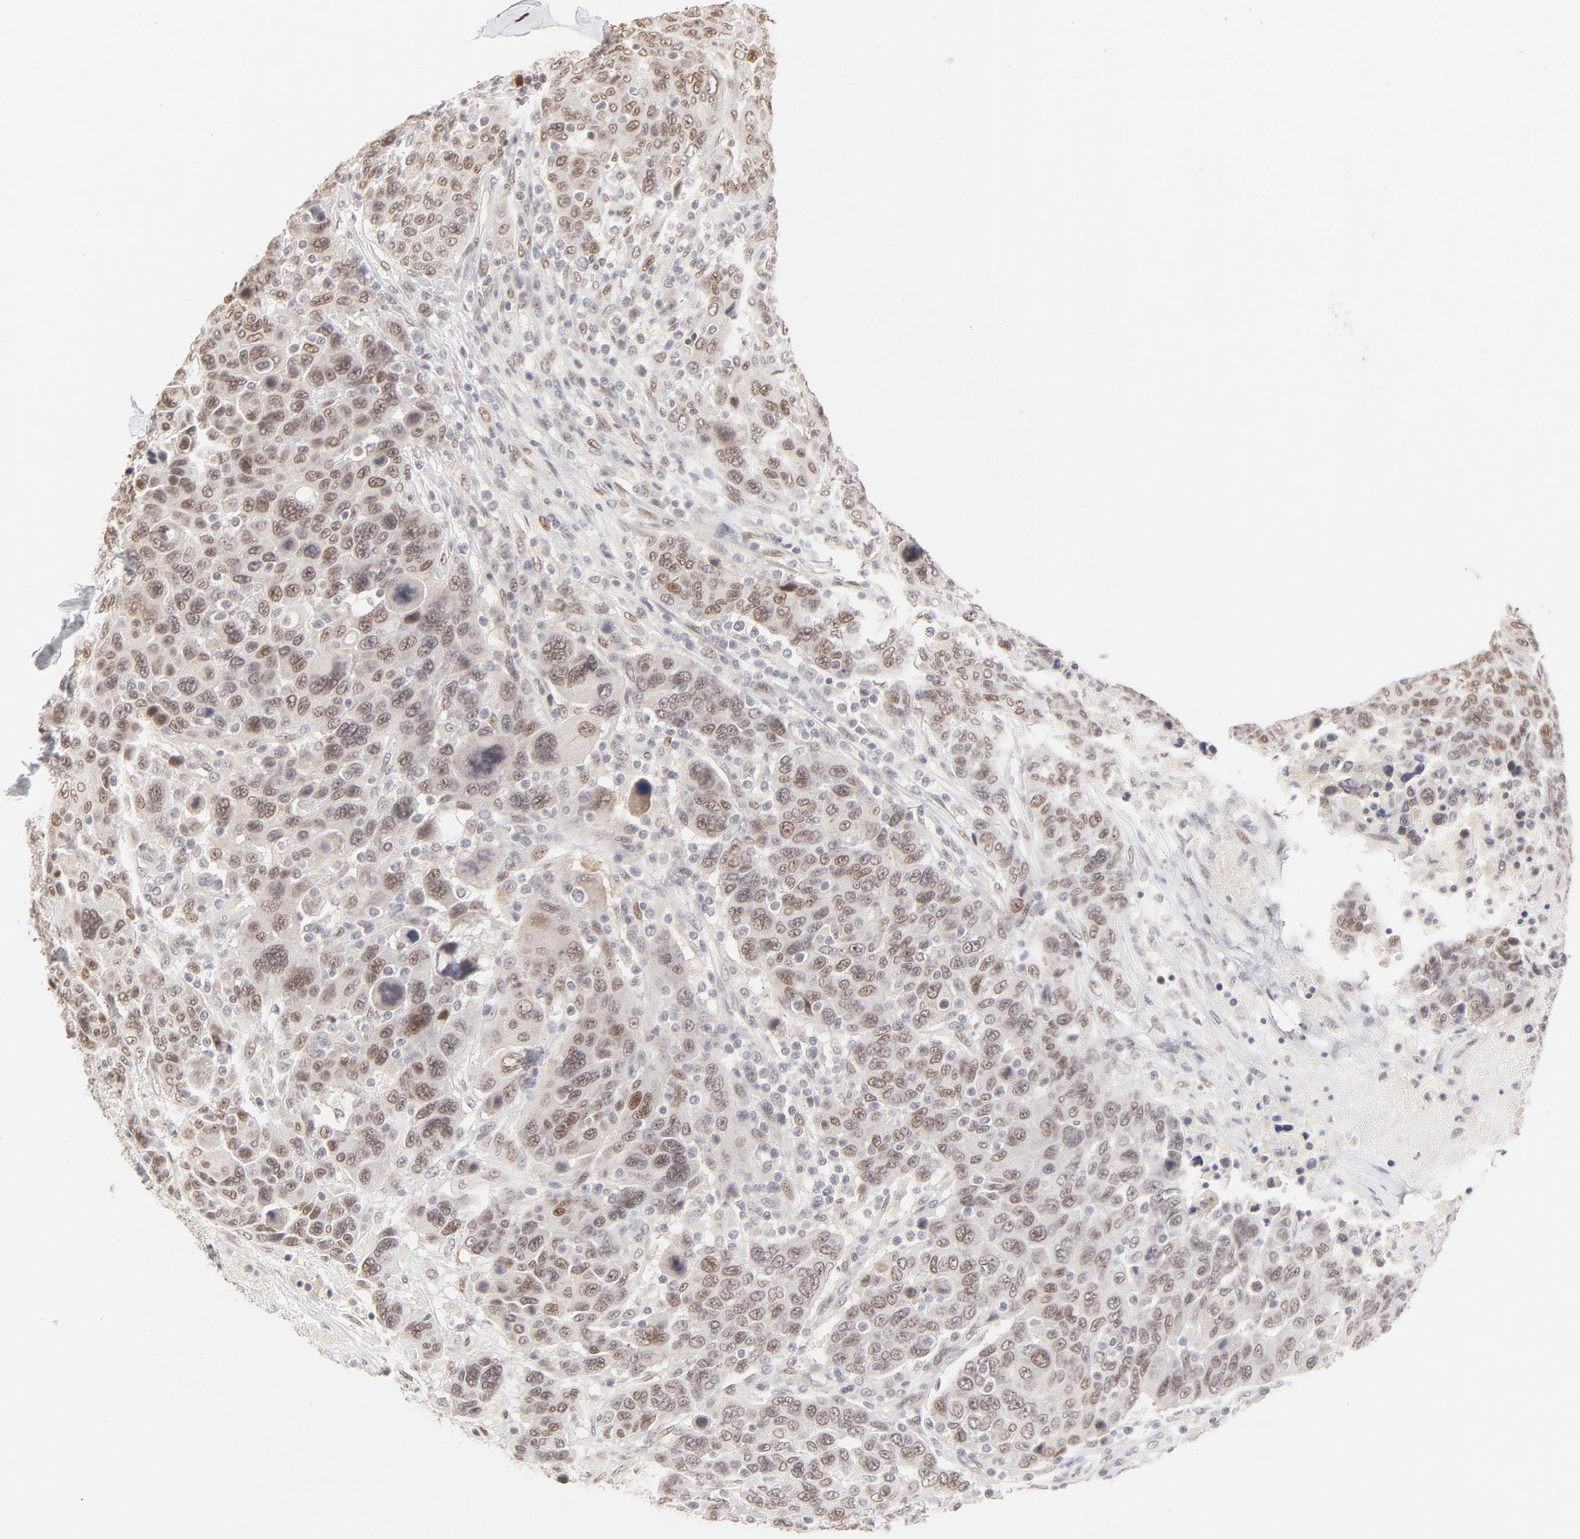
{"staining": {"intensity": "weak", "quantity": "25%-75%", "location": "nuclear"}, "tissue": "breast cancer", "cell_type": "Tumor cells", "image_type": "cancer", "snomed": [{"axis": "morphology", "description": "Duct carcinoma"}, {"axis": "topography", "description": "Breast"}], "caption": "Human breast cancer (intraductal carcinoma) stained with a brown dye exhibits weak nuclear positive expression in approximately 25%-75% of tumor cells.", "gene": "PBX3", "patient": {"sex": "female", "age": 37}}